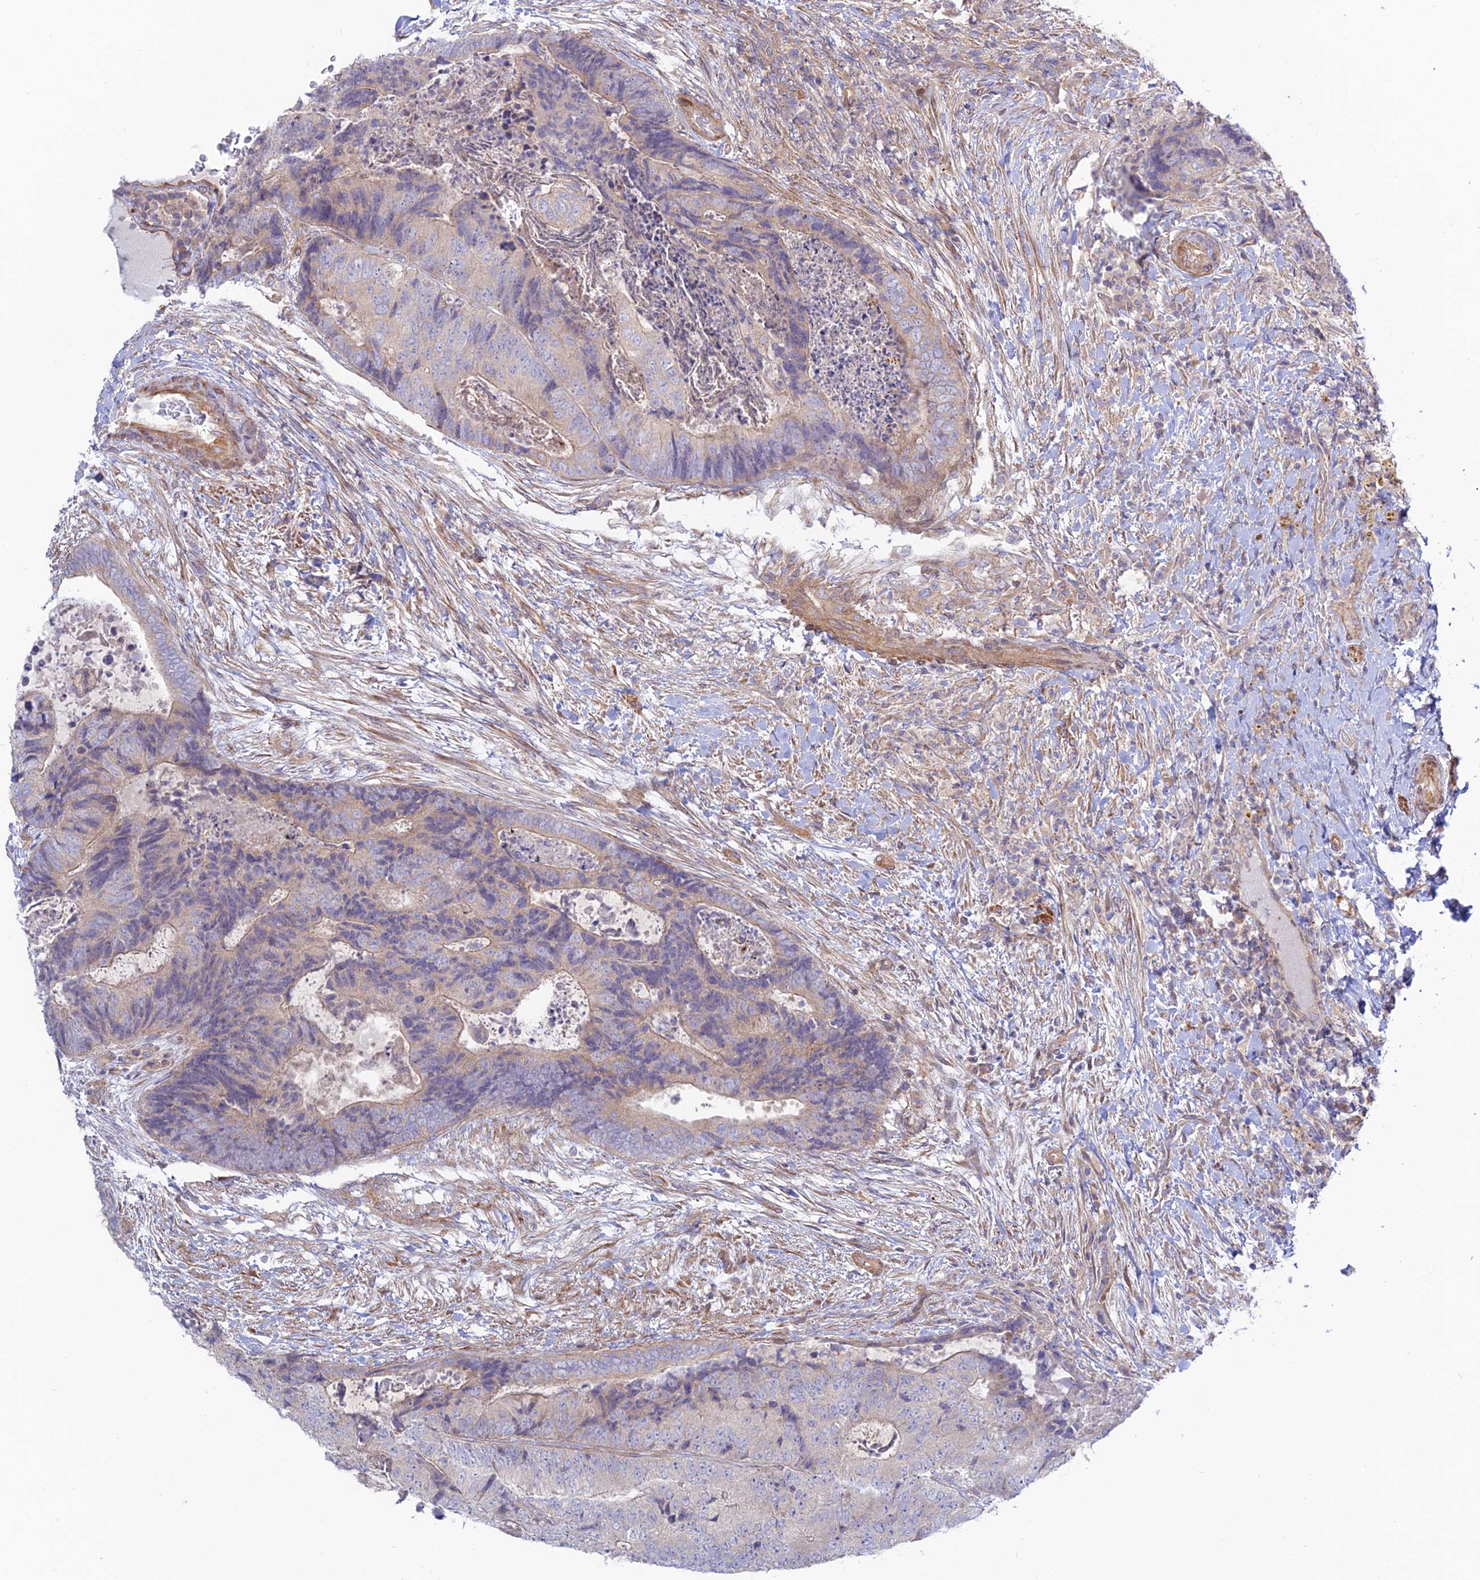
{"staining": {"intensity": "weak", "quantity": "25%-75%", "location": "cytoplasmic/membranous"}, "tissue": "colorectal cancer", "cell_type": "Tumor cells", "image_type": "cancer", "snomed": [{"axis": "morphology", "description": "Adenocarcinoma, NOS"}, {"axis": "topography", "description": "Colon"}], "caption": "Protein expression analysis of colorectal cancer exhibits weak cytoplasmic/membranous positivity in about 25%-75% of tumor cells.", "gene": "KCNAB1", "patient": {"sex": "female", "age": 67}}